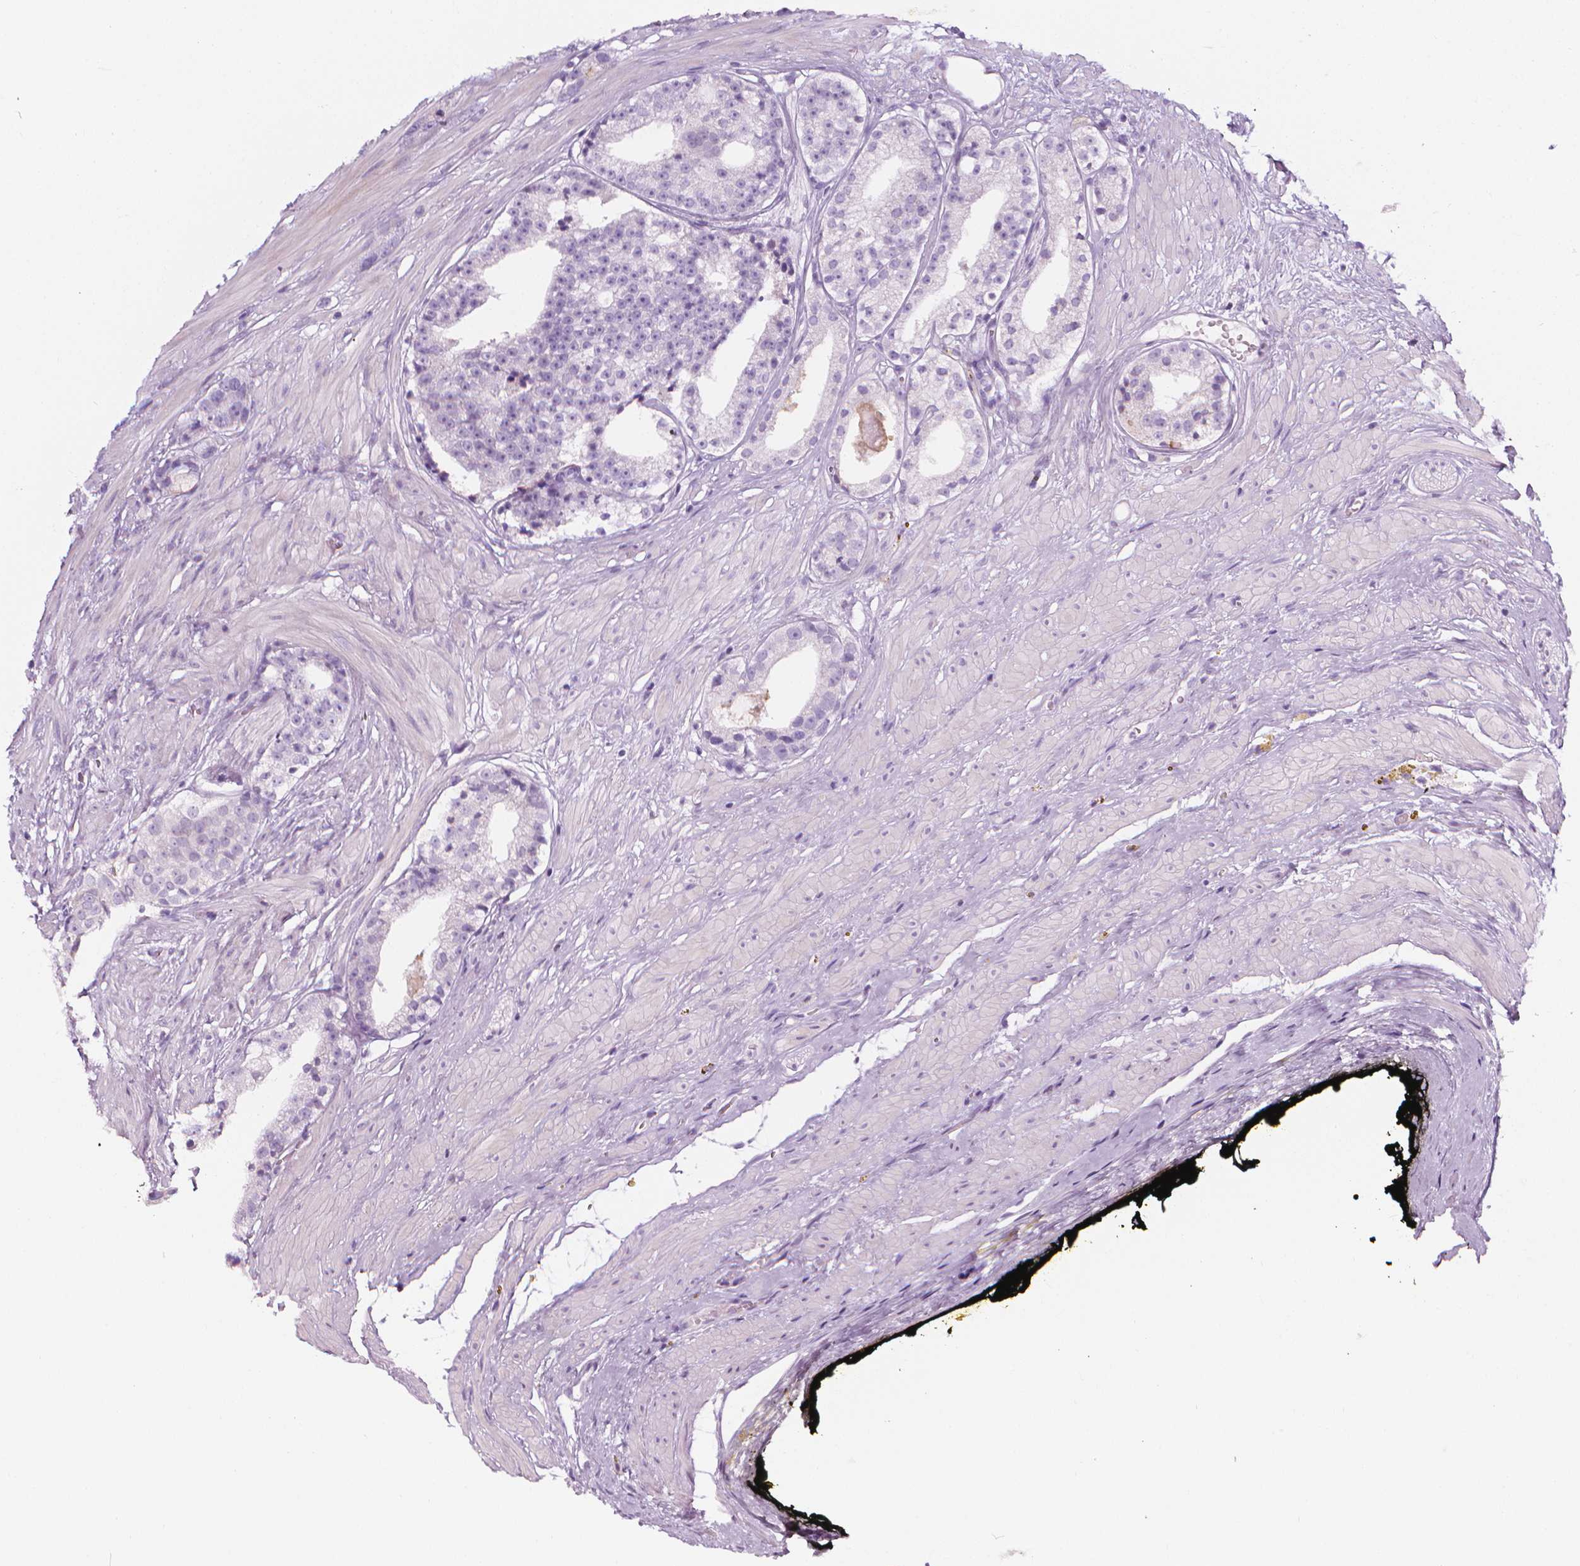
{"staining": {"intensity": "negative", "quantity": "none", "location": "none"}, "tissue": "prostate cancer", "cell_type": "Tumor cells", "image_type": "cancer", "snomed": [{"axis": "morphology", "description": "Adenocarcinoma, Low grade"}, {"axis": "topography", "description": "Prostate"}], "caption": "IHC of human adenocarcinoma (low-grade) (prostate) shows no staining in tumor cells.", "gene": "DCAF8L1", "patient": {"sex": "male", "age": 60}}